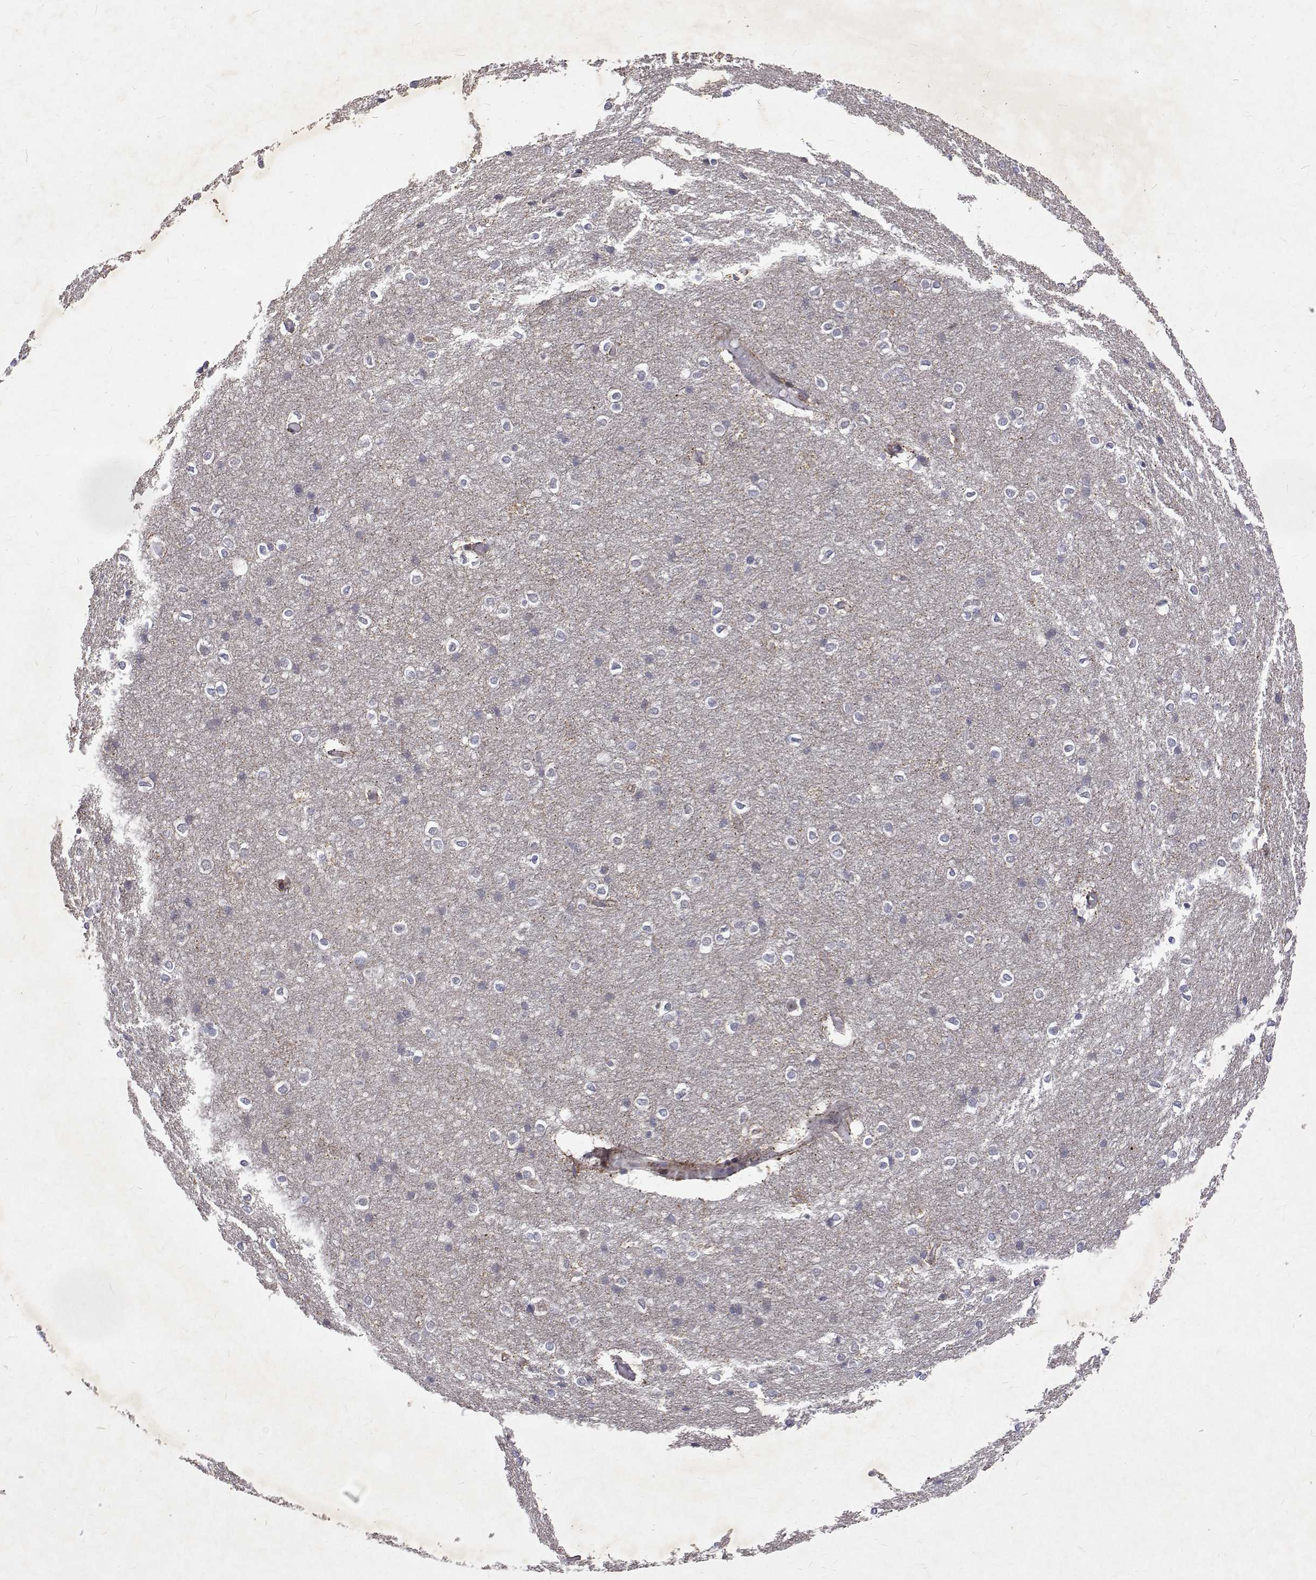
{"staining": {"intensity": "weak", "quantity": "25%-75%", "location": "cytoplasmic/membranous"}, "tissue": "cerebral cortex", "cell_type": "Endothelial cells", "image_type": "normal", "snomed": [{"axis": "morphology", "description": "Normal tissue, NOS"}, {"axis": "topography", "description": "Cerebral cortex"}], "caption": "A high-resolution photomicrograph shows immunohistochemistry staining of unremarkable cerebral cortex, which reveals weak cytoplasmic/membranous expression in about 25%-75% of endothelial cells.", "gene": "ALKBH8", "patient": {"sex": "male", "age": 37}}